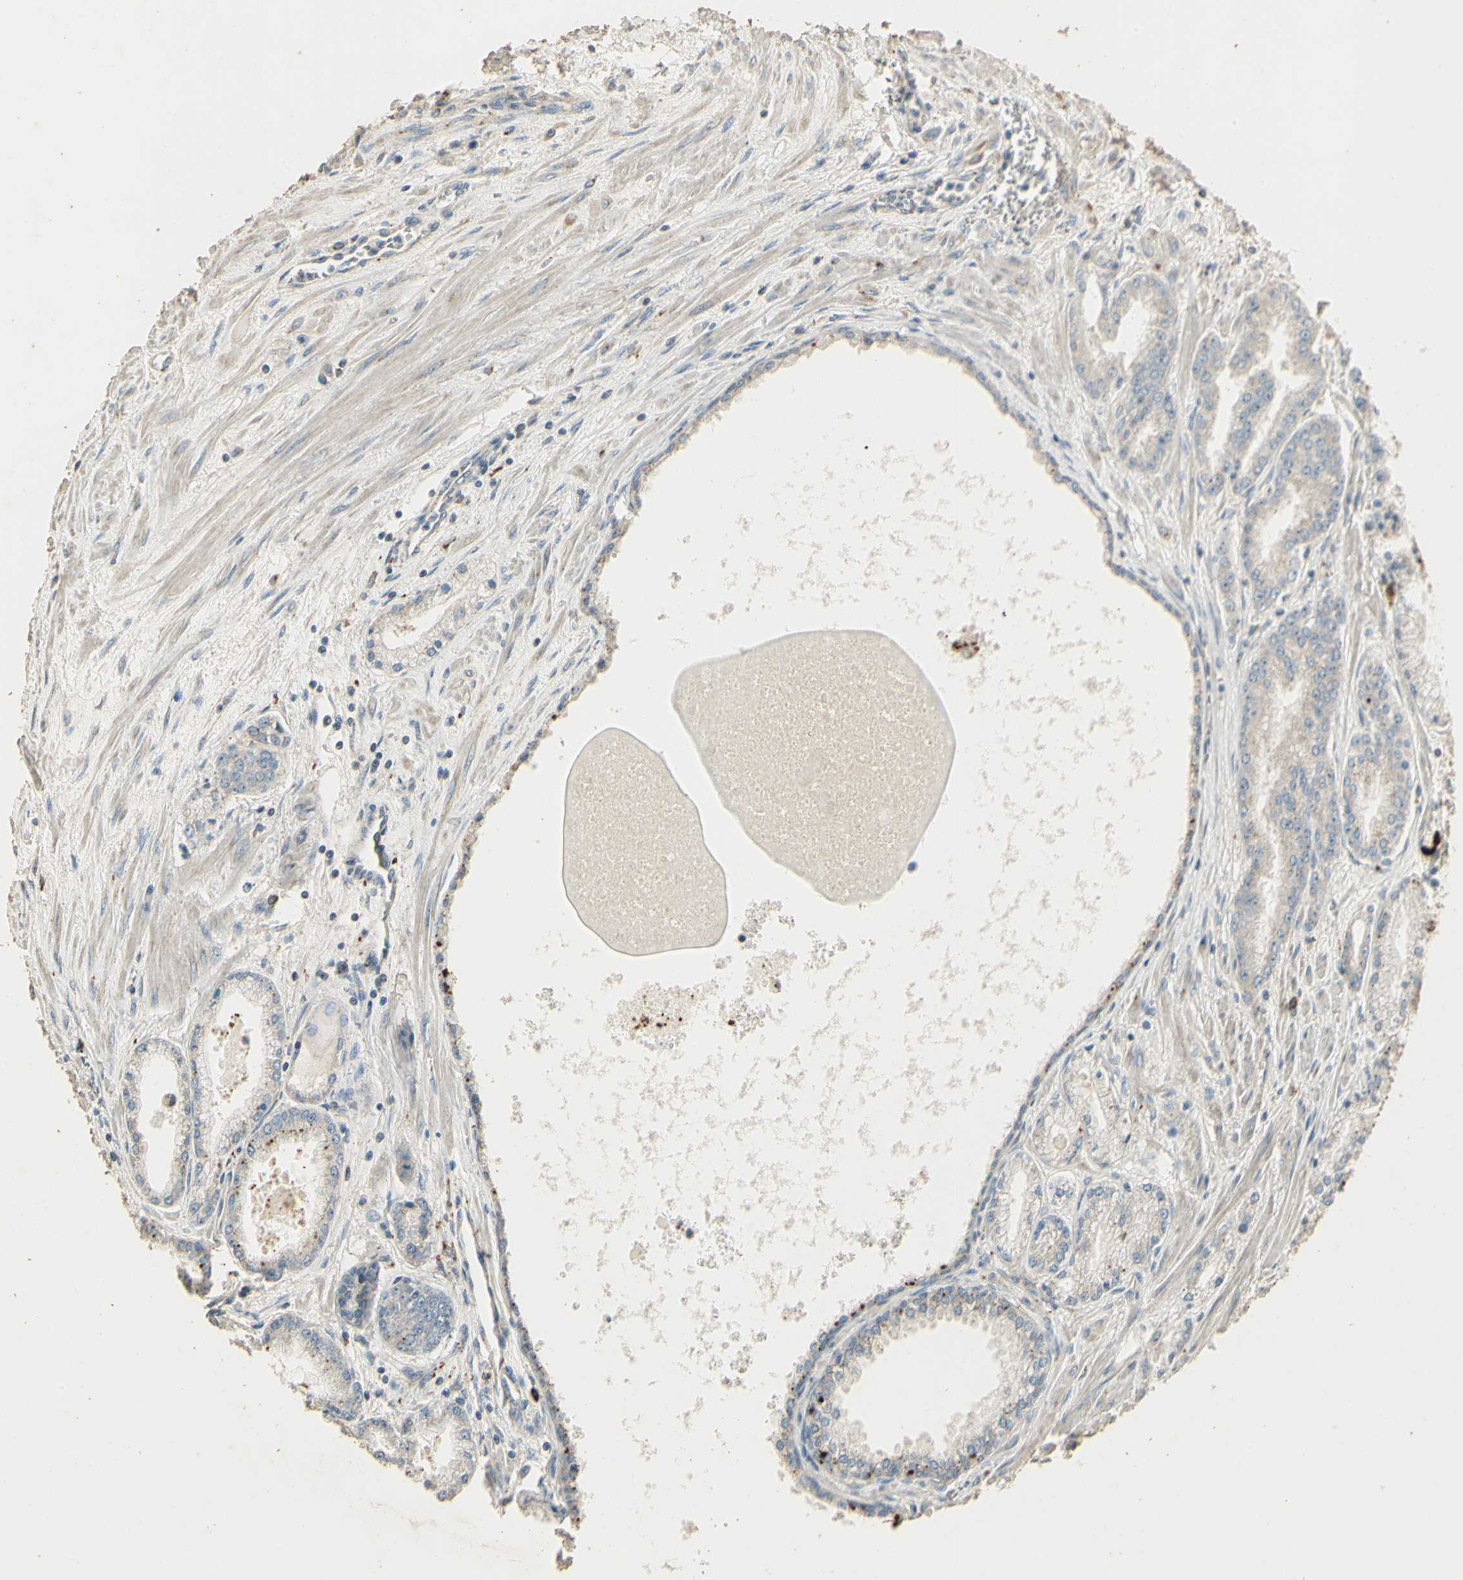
{"staining": {"intensity": "moderate", "quantity": "<25%", "location": "cytoplasmic/membranous"}, "tissue": "prostate cancer", "cell_type": "Tumor cells", "image_type": "cancer", "snomed": [{"axis": "morphology", "description": "Adenocarcinoma, High grade"}, {"axis": "topography", "description": "Prostate"}], "caption": "Human prostate adenocarcinoma (high-grade) stained with a brown dye displays moderate cytoplasmic/membranous positive positivity in about <25% of tumor cells.", "gene": "ARHGEF17", "patient": {"sex": "male", "age": 61}}